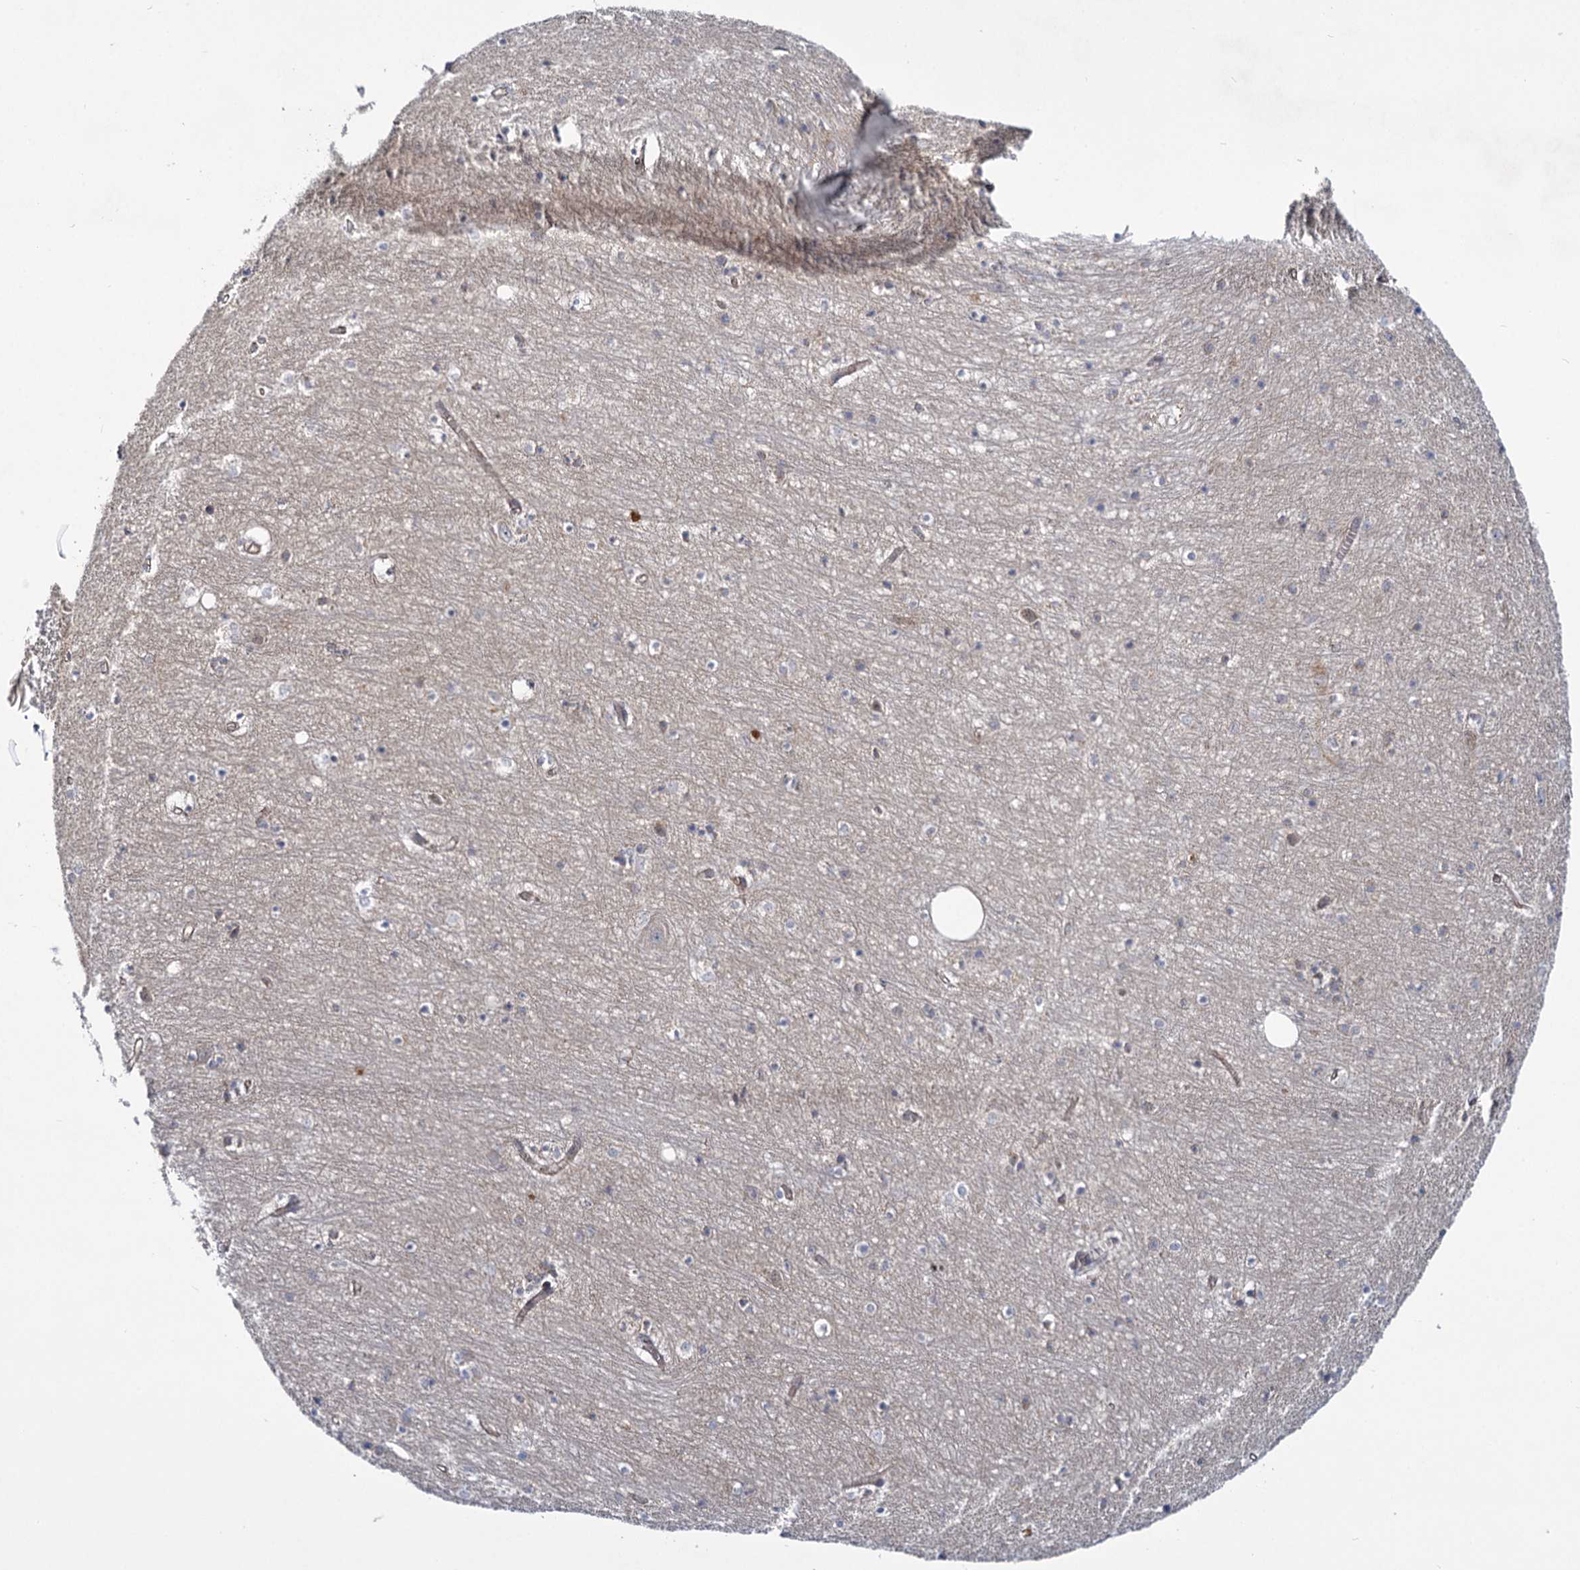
{"staining": {"intensity": "negative", "quantity": "none", "location": "none"}, "tissue": "hippocampus", "cell_type": "Glial cells", "image_type": "normal", "snomed": [{"axis": "morphology", "description": "Normal tissue, NOS"}, {"axis": "topography", "description": "Hippocampus"}], "caption": "IHC image of unremarkable human hippocampus stained for a protein (brown), which reveals no expression in glial cells.", "gene": "MBLAC2", "patient": {"sex": "female", "age": 64}}